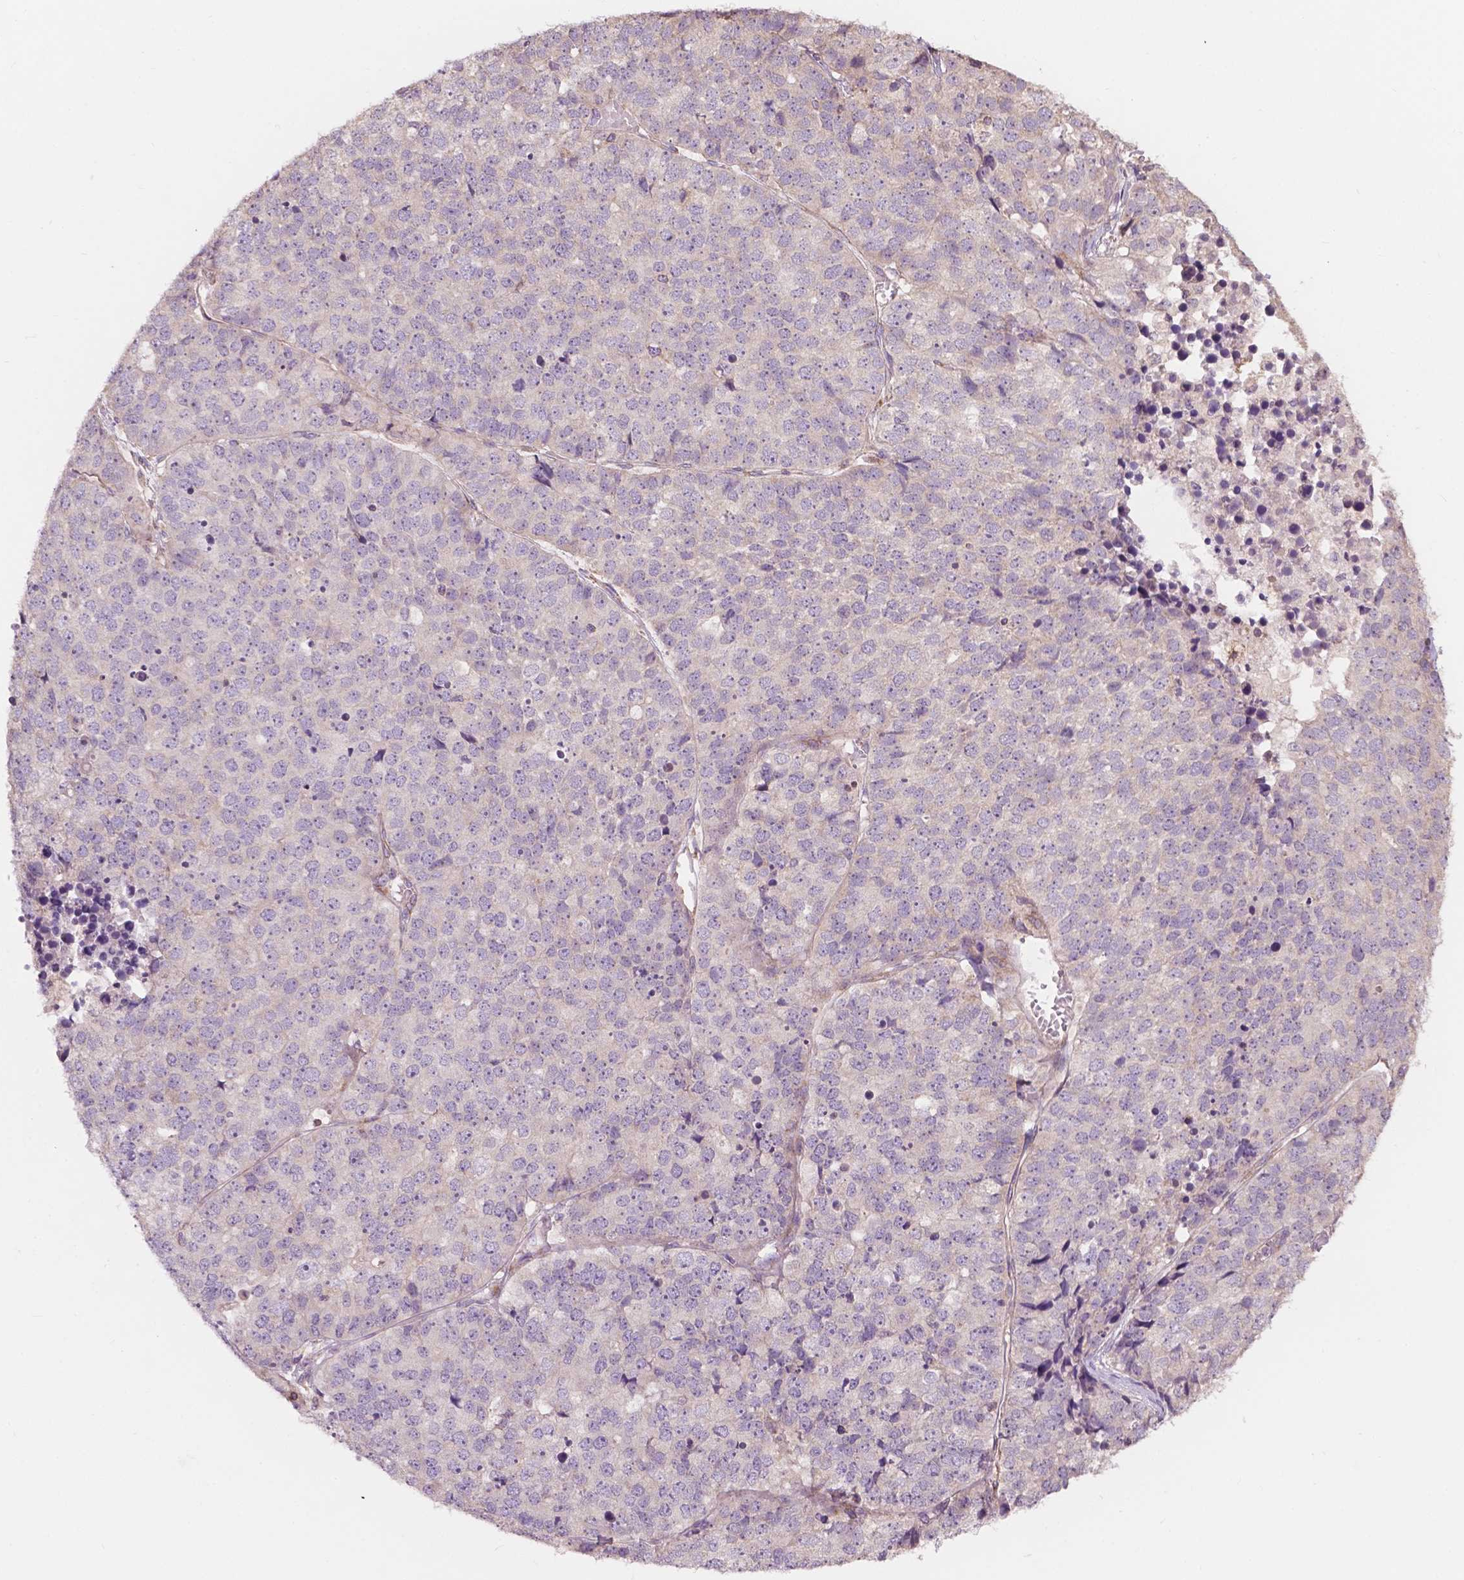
{"staining": {"intensity": "negative", "quantity": "none", "location": "none"}, "tissue": "stomach cancer", "cell_type": "Tumor cells", "image_type": "cancer", "snomed": [{"axis": "morphology", "description": "Adenocarcinoma, NOS"}, {"axis": "topography", "description": "Stomach"}], "caption": "IHC image of neoplastic tissue: stomach adenocarcinoma stained with DAB (3,3'-diaminobenzidine) demonstrates no significant protein staining in tumor cells.", "gene": "NDUFA10", "patient": {"sex": "male", "age": 69}}